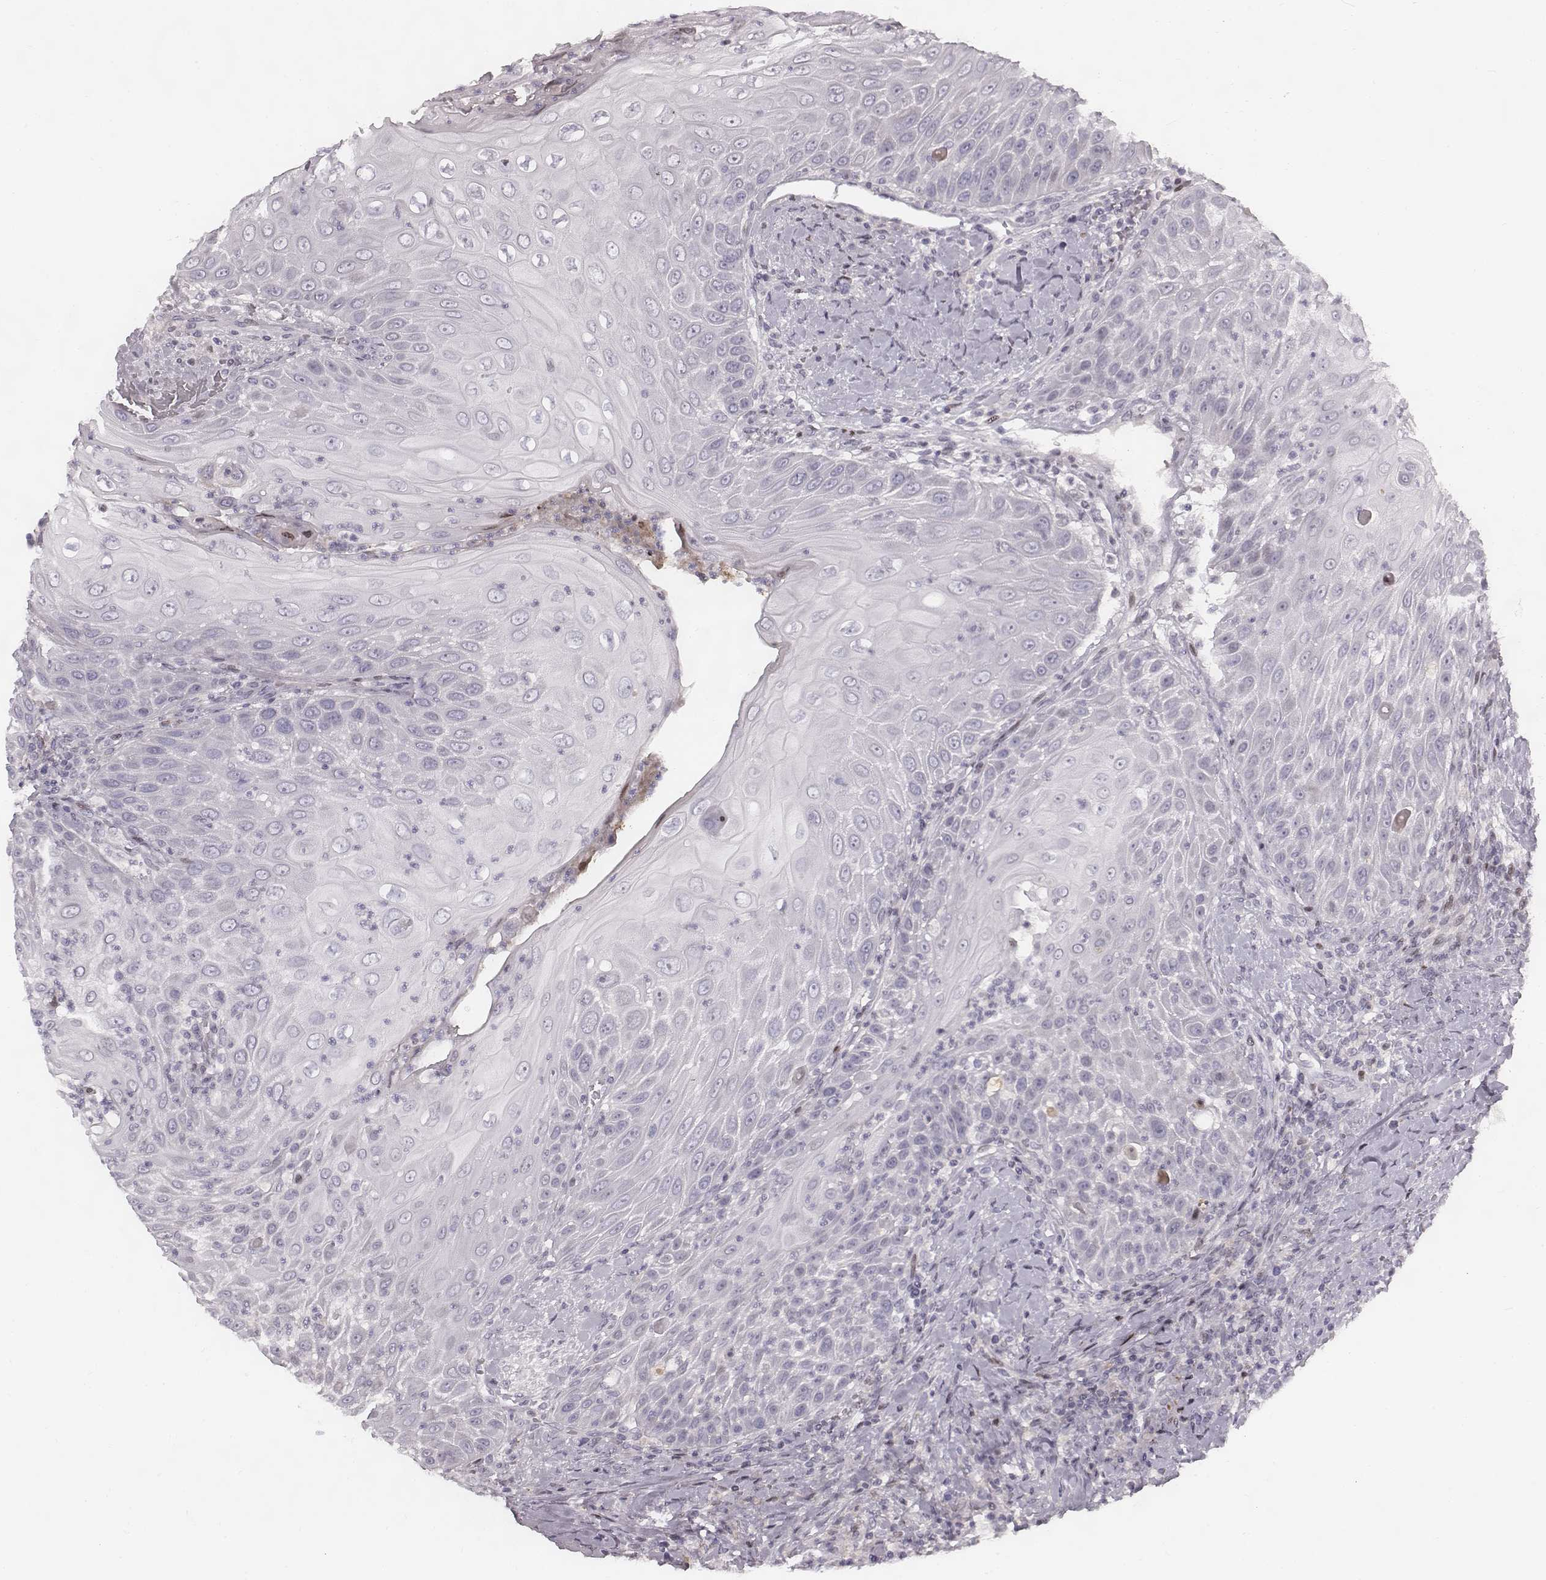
{"staining": {"intensity": "negative", "quantity": "none", "location": "none"}, "tissue": "head and neck cancer", "cell_type": "Tumor cells", "image_type": "cancer", "snomed": [{"axis": "morphology", "description": "Squamous cell carcinoma, NOS"}, {"axis": "topography", "description": "Head-Neck"}], "caption": "This is an immunohistochemistry (IHC) photomicrograph of squamous cell carcinoma (head and neck). There is no staining in tumor cells.", "gene": "NDC1", "patient": {"sex": "male", "age": 69}}